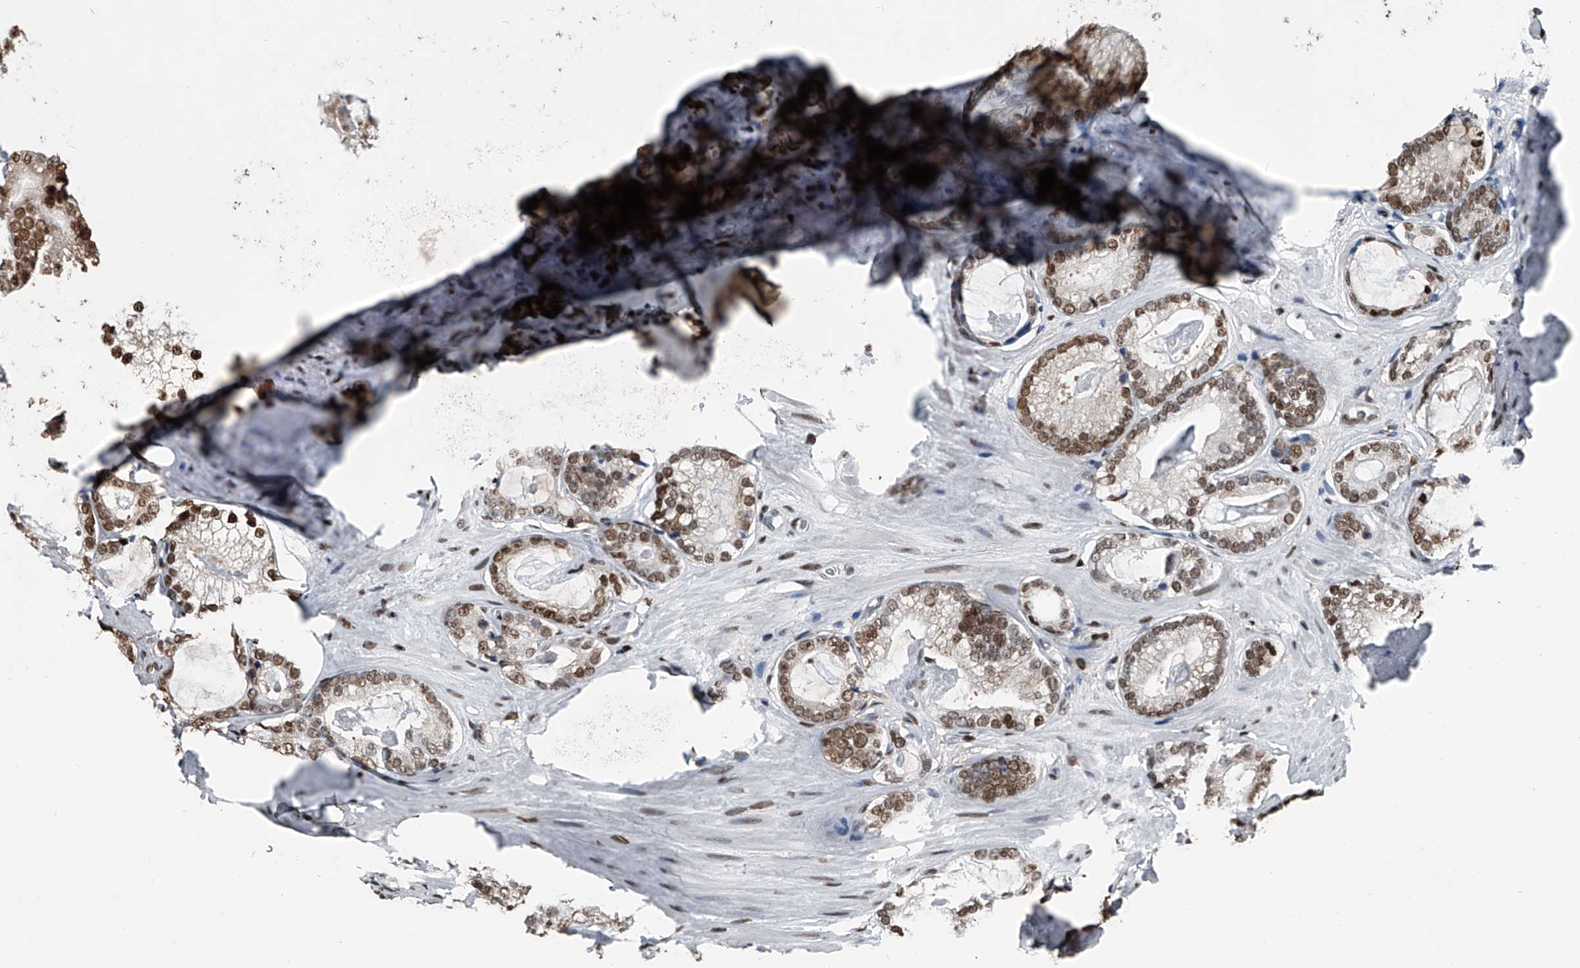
{"staining": {"intensity": "moderate", "quantity": ">75%", "location": "nuclear"}, "tissue": "prostate cancer", "cell_type": "Tumor cells", "image_type": "cancer", "snomed": [{"axis": "morphology", "description": "Adenocarcinoma, High grade"}, {"axis": "topography", "description": "Prostate"}], "caption": "Immunohistochemical staining of human prostate high-grade adenocarcinoma shows medium levels of moderate nuclear protein expression in about >75% of tumor cells. Using DAB (brown) and hematoxylin (blue) stains, captured at high magnification using brightfield microscopy.", "gene": "FKBP5", "patient": {"sex": "male", "age": 63}}